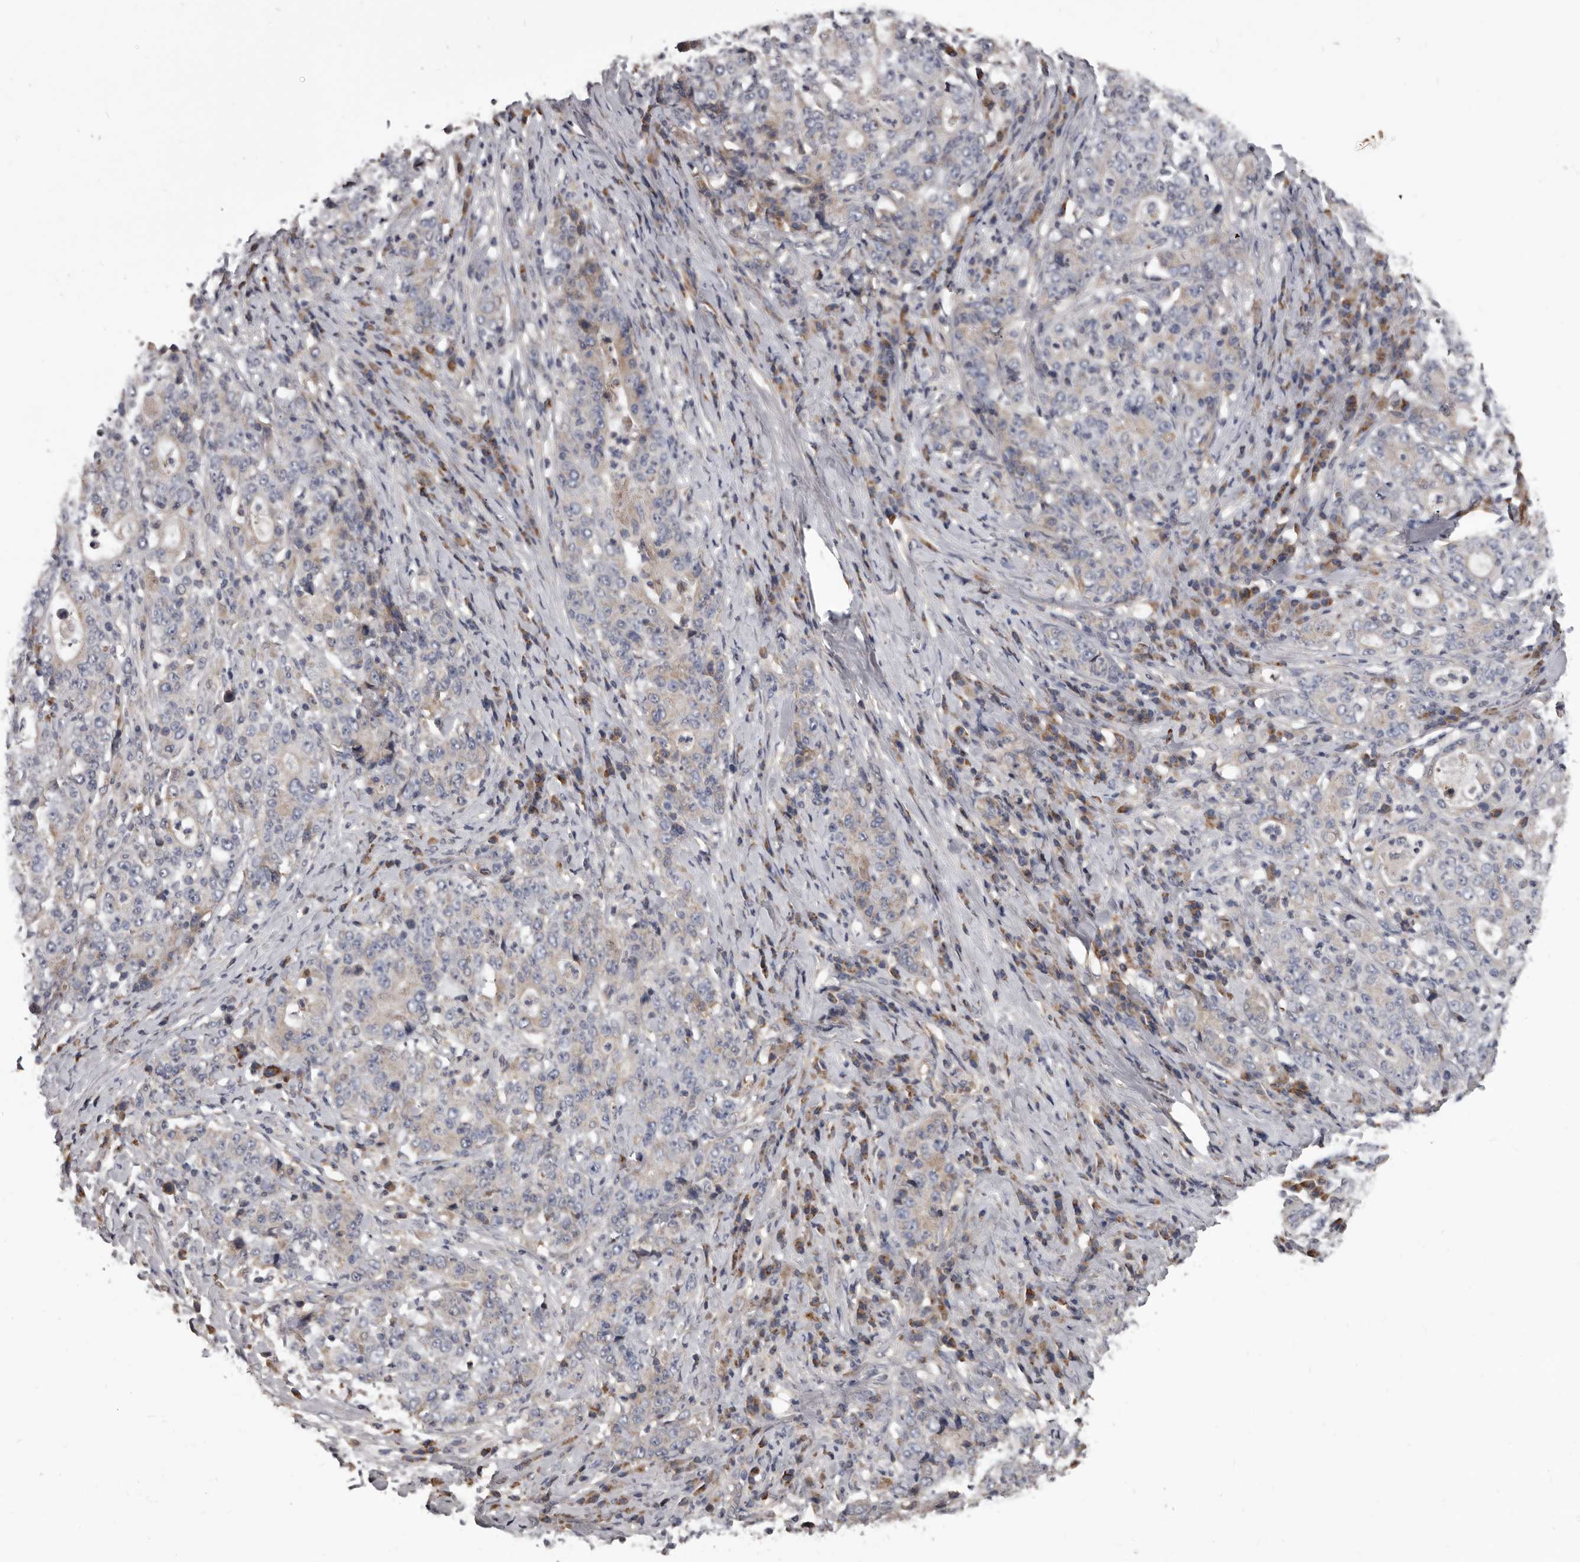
{"staining": {"intensity": "negative", "quantity": "none", "location": "none"}, "tissue": "stomach cancer", "cell_type": "Tumor cells", "image_type": "cancer", "snomed": [{"axis": "morphology", "description": "Normal tissue, NOS"}, {"axis": "morphology", "description": "Adenocarcinoma, NOS"}, {"axis": "topography", "description": "Stomach, upper"}, {"axis": "topography", "description": "Stomach"}], "caption": "This is an immunohistochemistry (IHC) image of human stomach cancer (adenocarcinoma). There is no staining in tumor cells.", "gene": "ALDH5A1", "patient": {"sex": "male", "age": 59}}